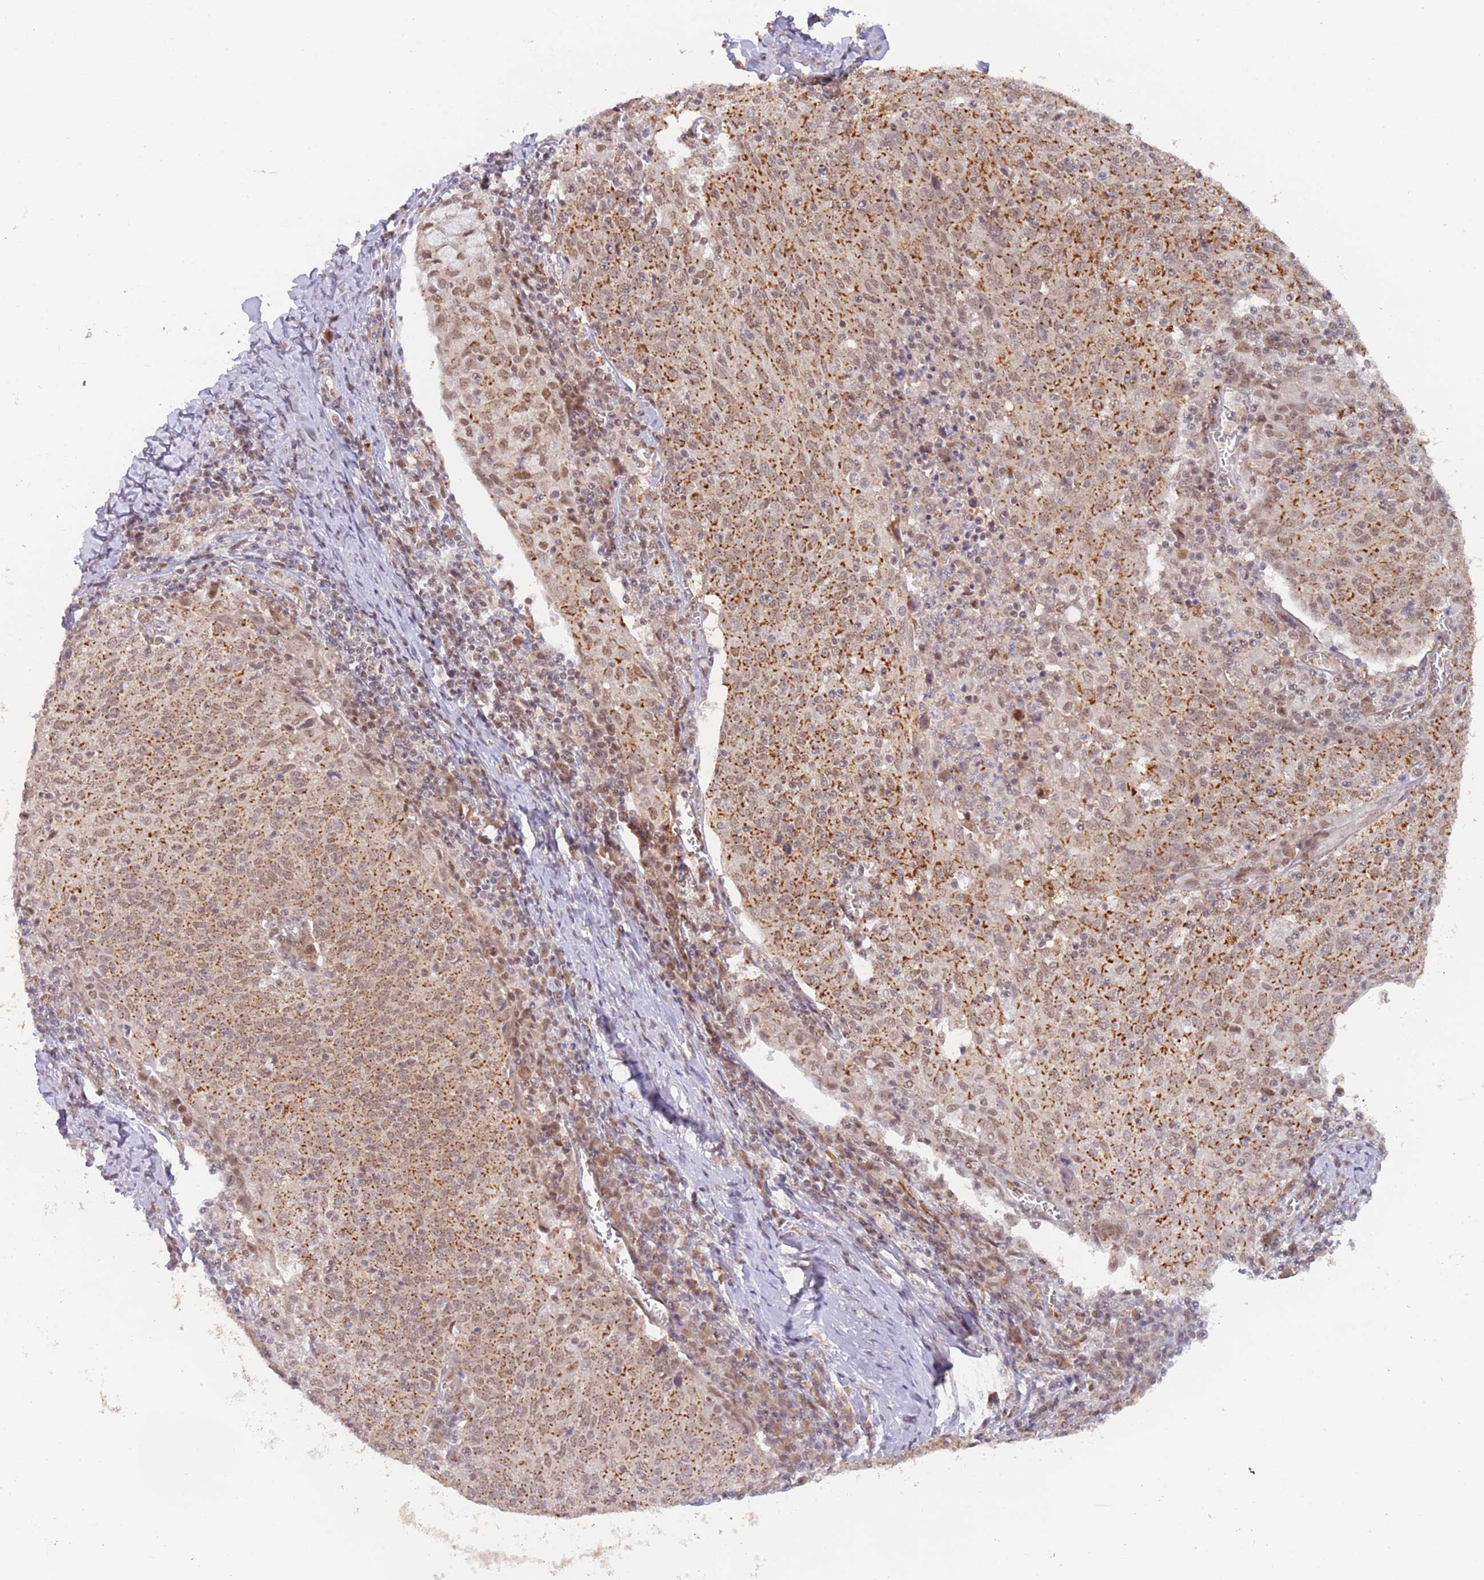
{"staining": {"intensity": "moderate", "quantity": ">75%", "location": "cytoplasmic/membranous,nuclear"}, "tissue": "cervical cancer", "cell_type": "Tumor cells", "image_type": "cancer", "snomed": [{"axis": "morphology", "description": "Squamous cell carcinoma, NOS"}, {"axis": "topography", "description": "Cervix"}], "caption": "High-power microscopy captured an immunohistochemistry photomicrograph of cervical cancer (squamous cell carcinoma), revealing moderate cytoplasmic/membranous and nuclear positivity in about >75% of tumor cells. (brown staining indicates protein expression, while blue staining denotes nuclei).", "gene": "RFXANK", "patient": {"sex": "female", "age": 52}}